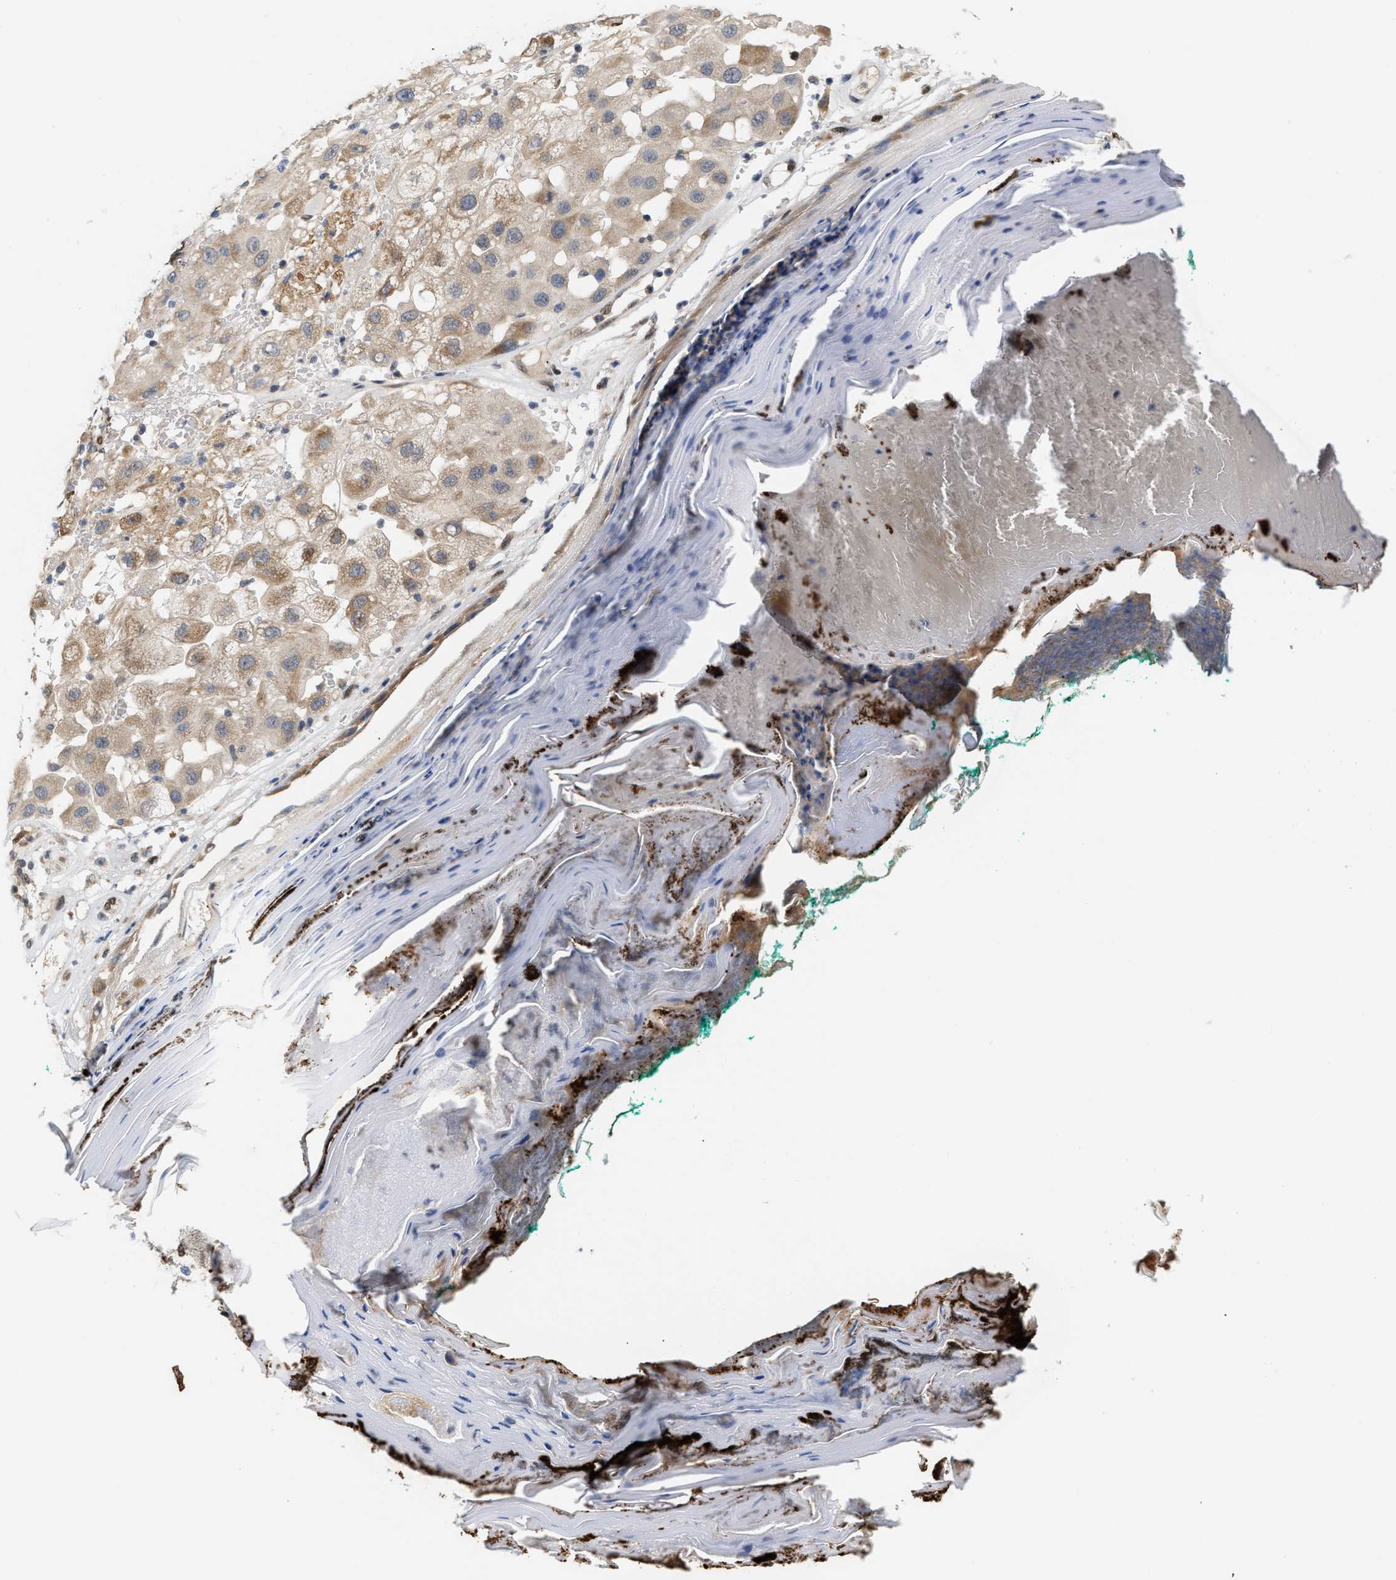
{"staining": {"intensity": "weak", "quantity": "<25%", "location": "cytoplasmic/membranous"}, "tissue": "melanoma", "cell_type": "Tumor cells", "image_type": "cancer", "snomed": [{"axis": "morphology", "description": "Malignant melanoma, NOS"}, {"axis": "topography", "description": "Skin"}], "caption": "This is an IHC micrograph of human malignant melanoma. There is no expression in tumor cells.", "gene": "TCF4", "patient": {"sex": "female", "age": 81}}